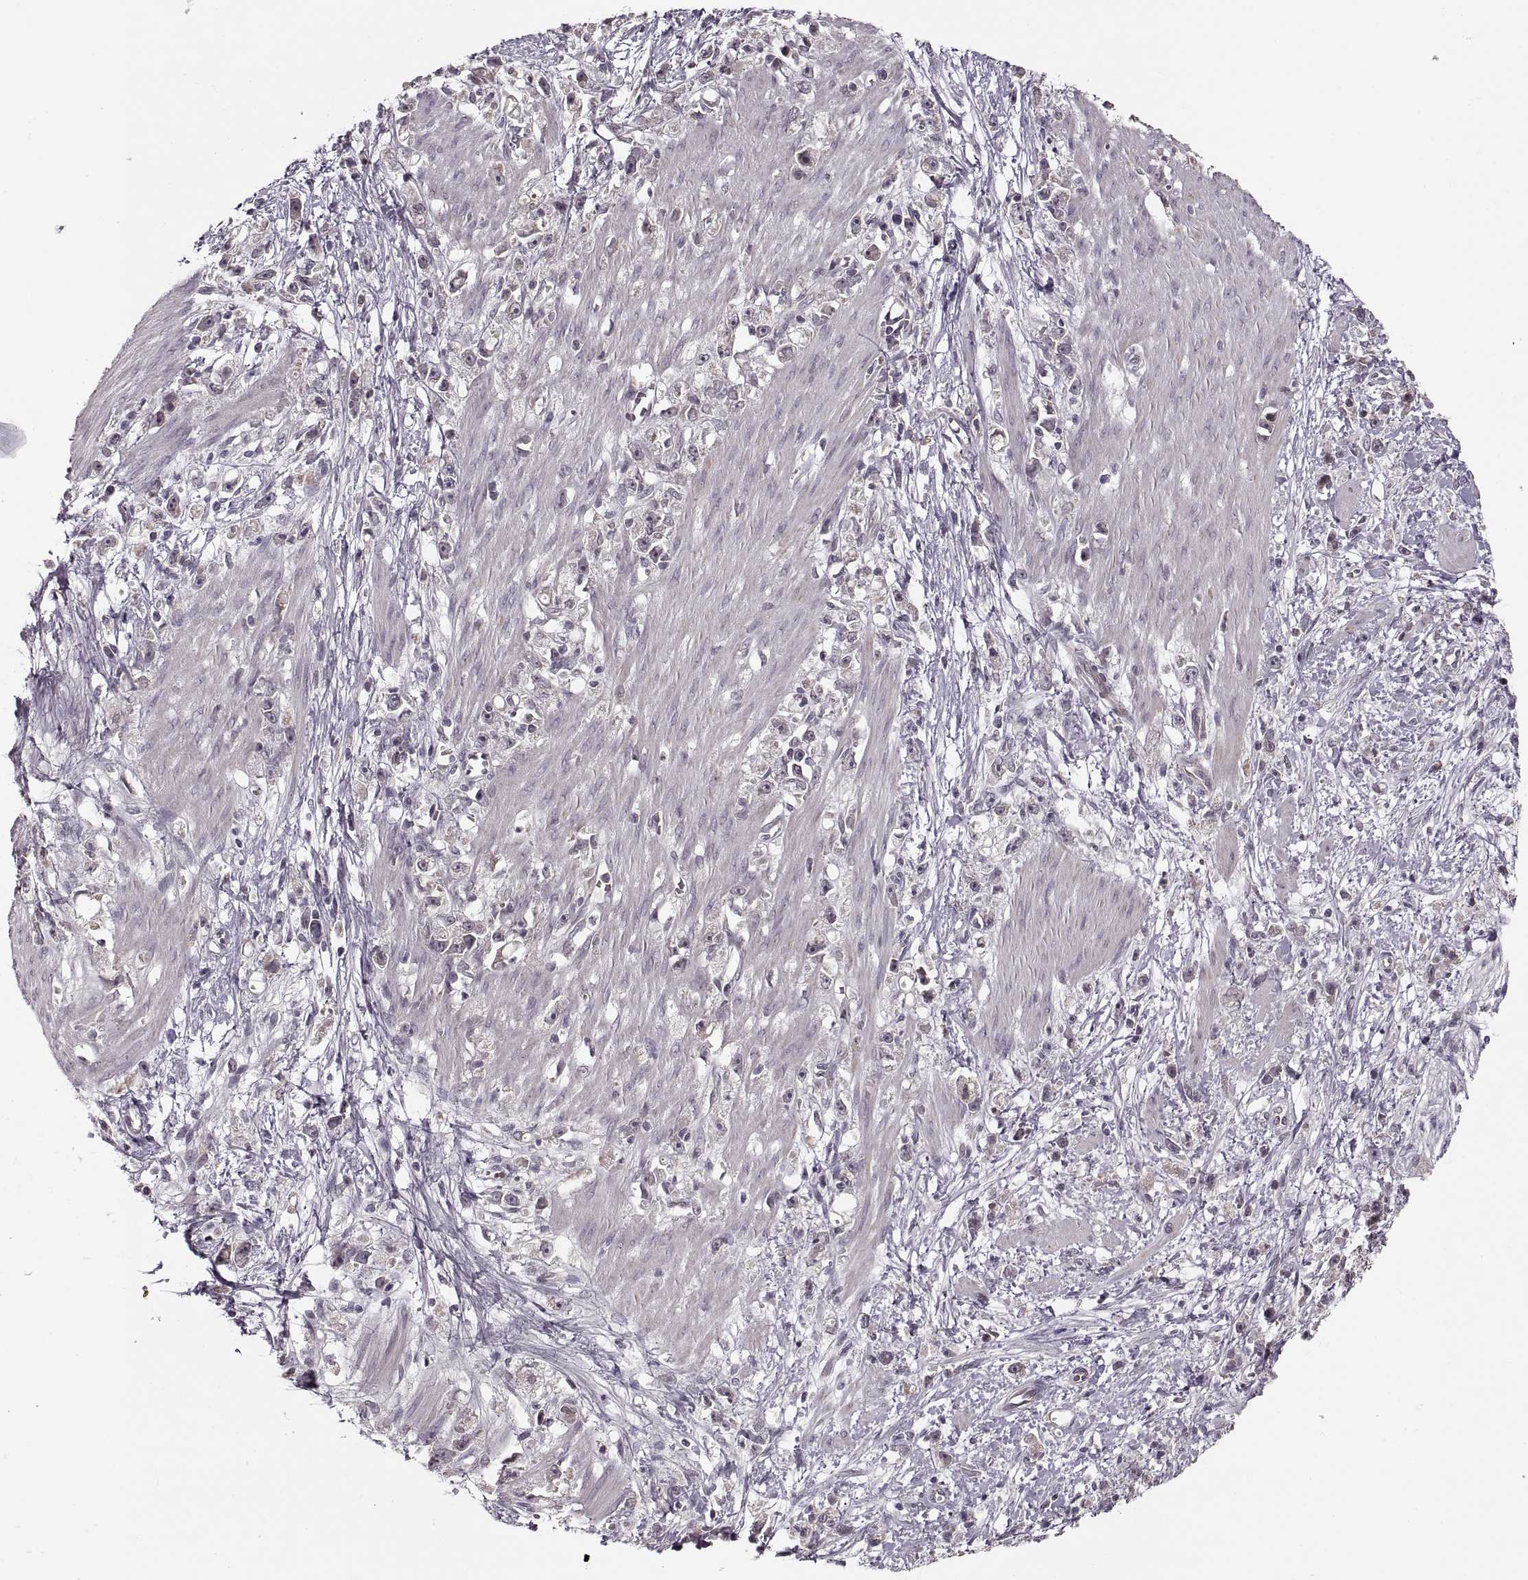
{"staining": {"intensity": "negative", "quantity": "none", "location": "none"}, "tissue": "stomach cancer", "cell_type": "Tumor cells", "image_type": "cancer", "snomed": [{"axis": "morphology", "description": "Adenocarcinoma, NOS"}, {"axis": "topography", "description": "Stomach"}], "caption": "Tumor cells show no significant expression in stomach cancer. The staining was performed using DAB (3,3'-diaminobenzidine) to visualize the protein expression in brown, while the nuclei were stained in blue with hematoxylin (Magnification: 20x).", "gene": "ASIC3", "patient": {"sex": "female", "age": 59}}